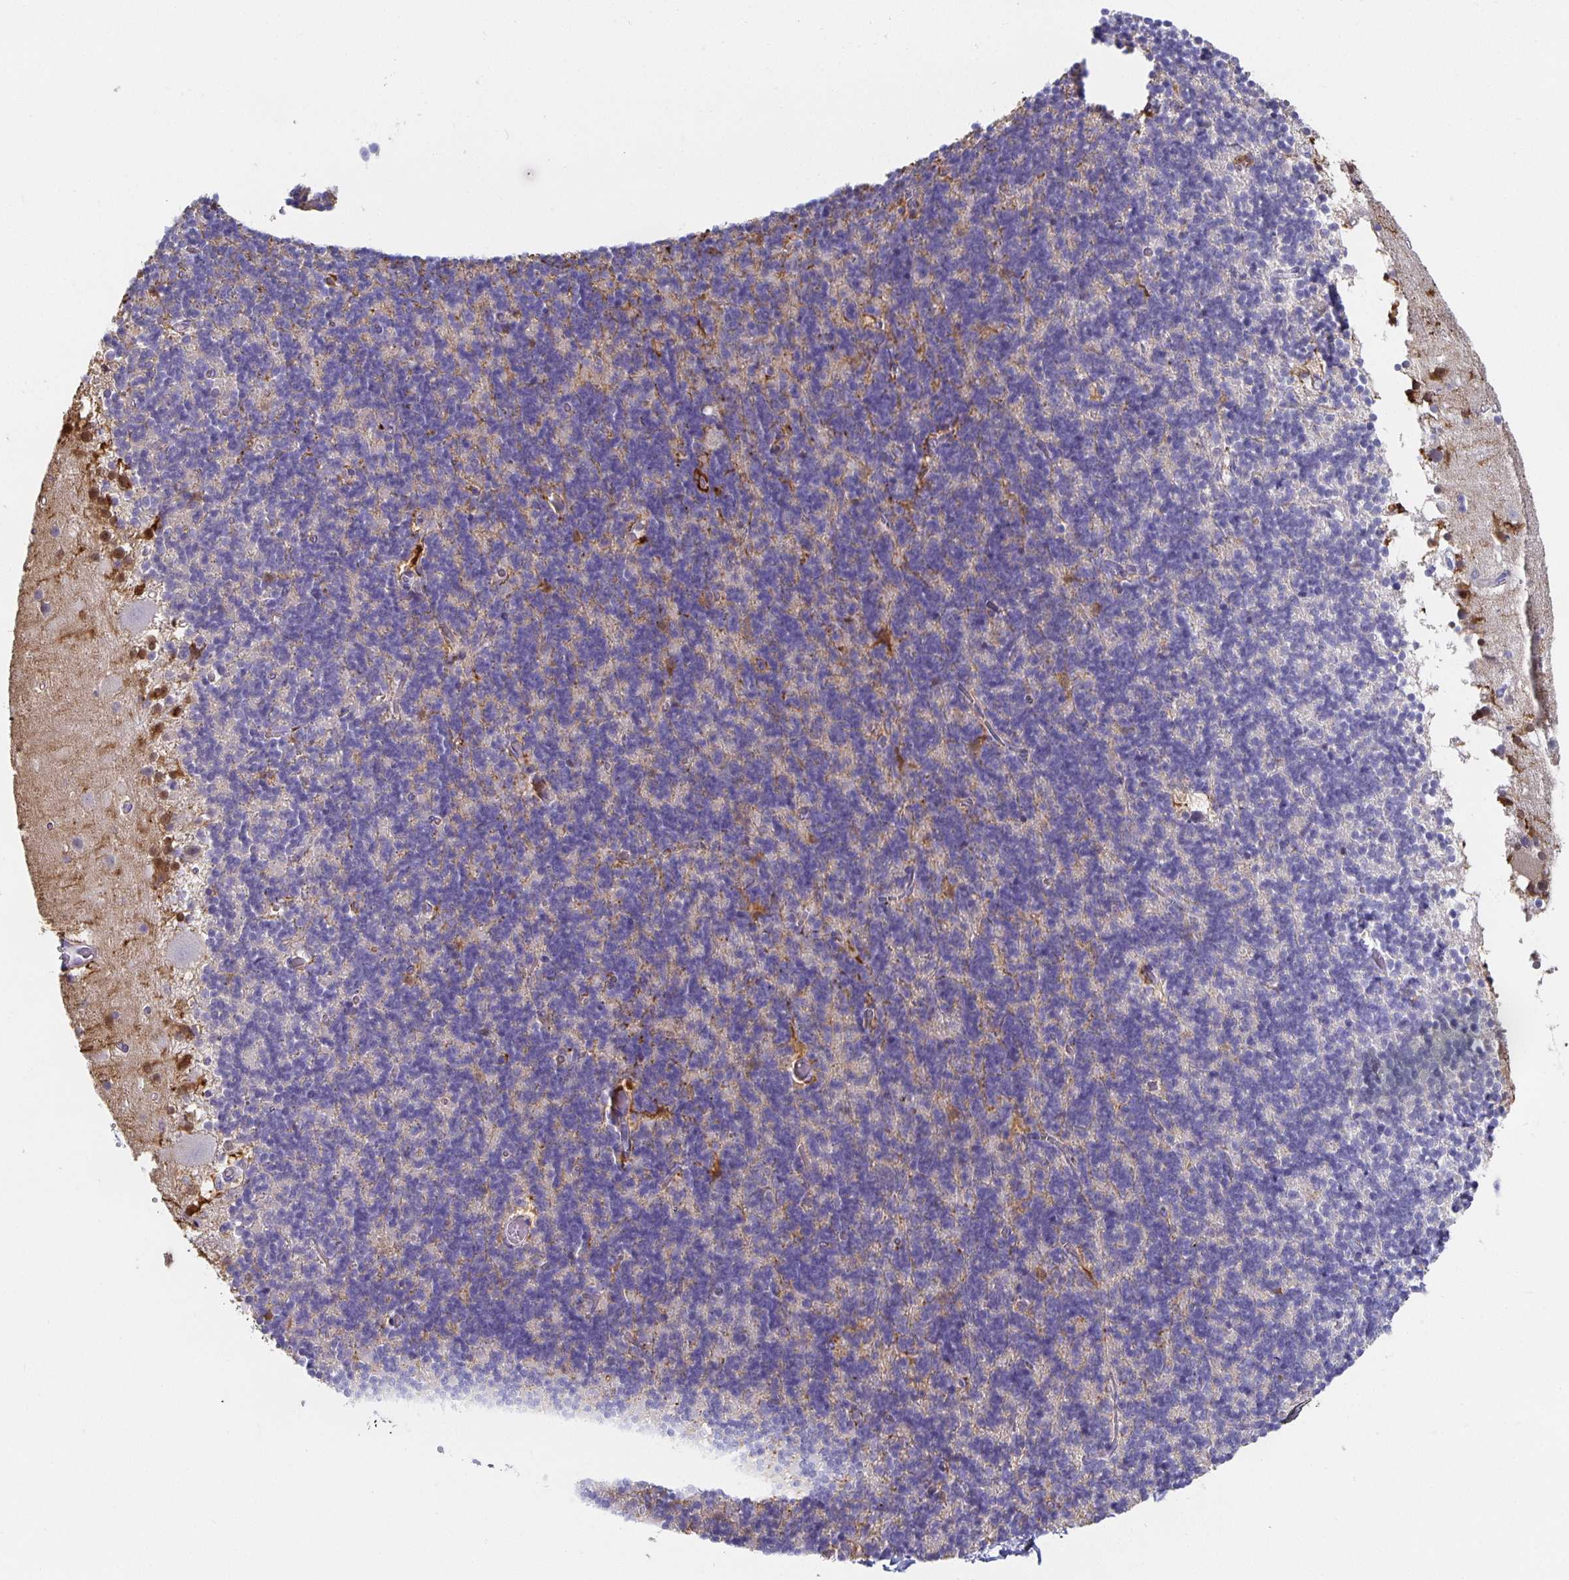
{"staining": {"intensity": "negative", "quantity": "none", "location": "none"}, "tissue": "cerebellum", "cell_type": "Cells in granular layer", "image_type": "normal", "snomed": [{"axis": "morphology", "description": "Normal tissue, NOS"}, {"axis": "topography", "description": "Cerebellum"}], "caption": "An immunohistochemistry (IHC) photomicrograph of benign cerebellum is shown. There is no staining in cells in granular layer of cerebellum. The staining is performed using DAB (3,3'-diaminobenzidine) brown chromogen with nuclei counter-stained in using hematoxylin.", "gene": "CHGA", "patient": {"sex": "male", "age": 70}}